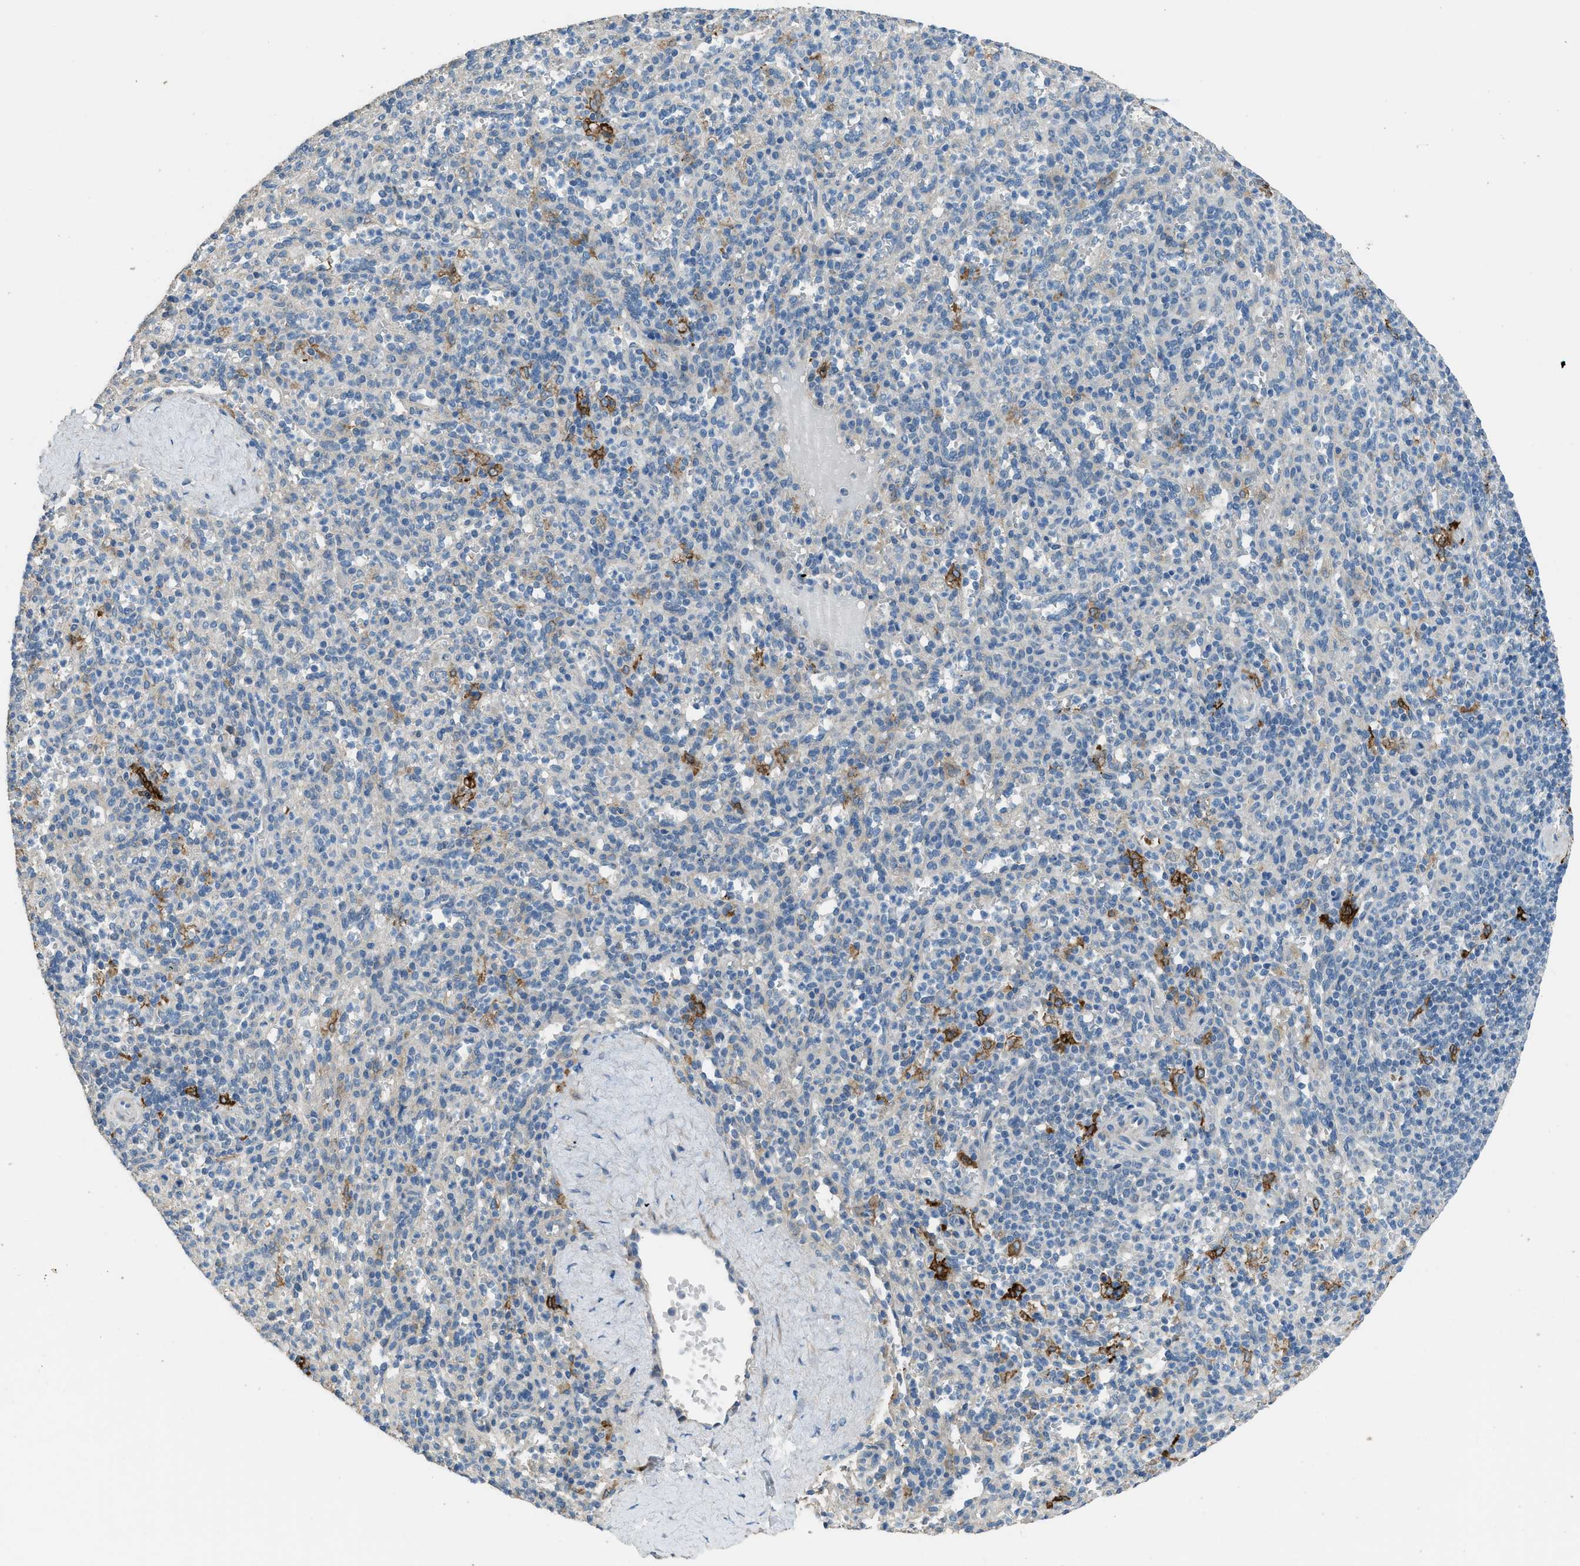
{"staining": {"intensity": "strong", "quantity": "<25%", "location": "cytoplasmic/membranous"}, "tissue": "spleen", "cell_type": "Cells in red pulp", "image_type": "normal", "snomed": [{"axis": "morphology", "description": "Normal tissue, NOS"}, {"axis": "topography", "description": "Spleen"}], "caption": "A brown stain shows strong cytoplasmic/membranous positivity of a protein in cells in red pulp of normal spleen.", "gene": "TIMD4", "patient": {"sex": "male", "age": 36}}